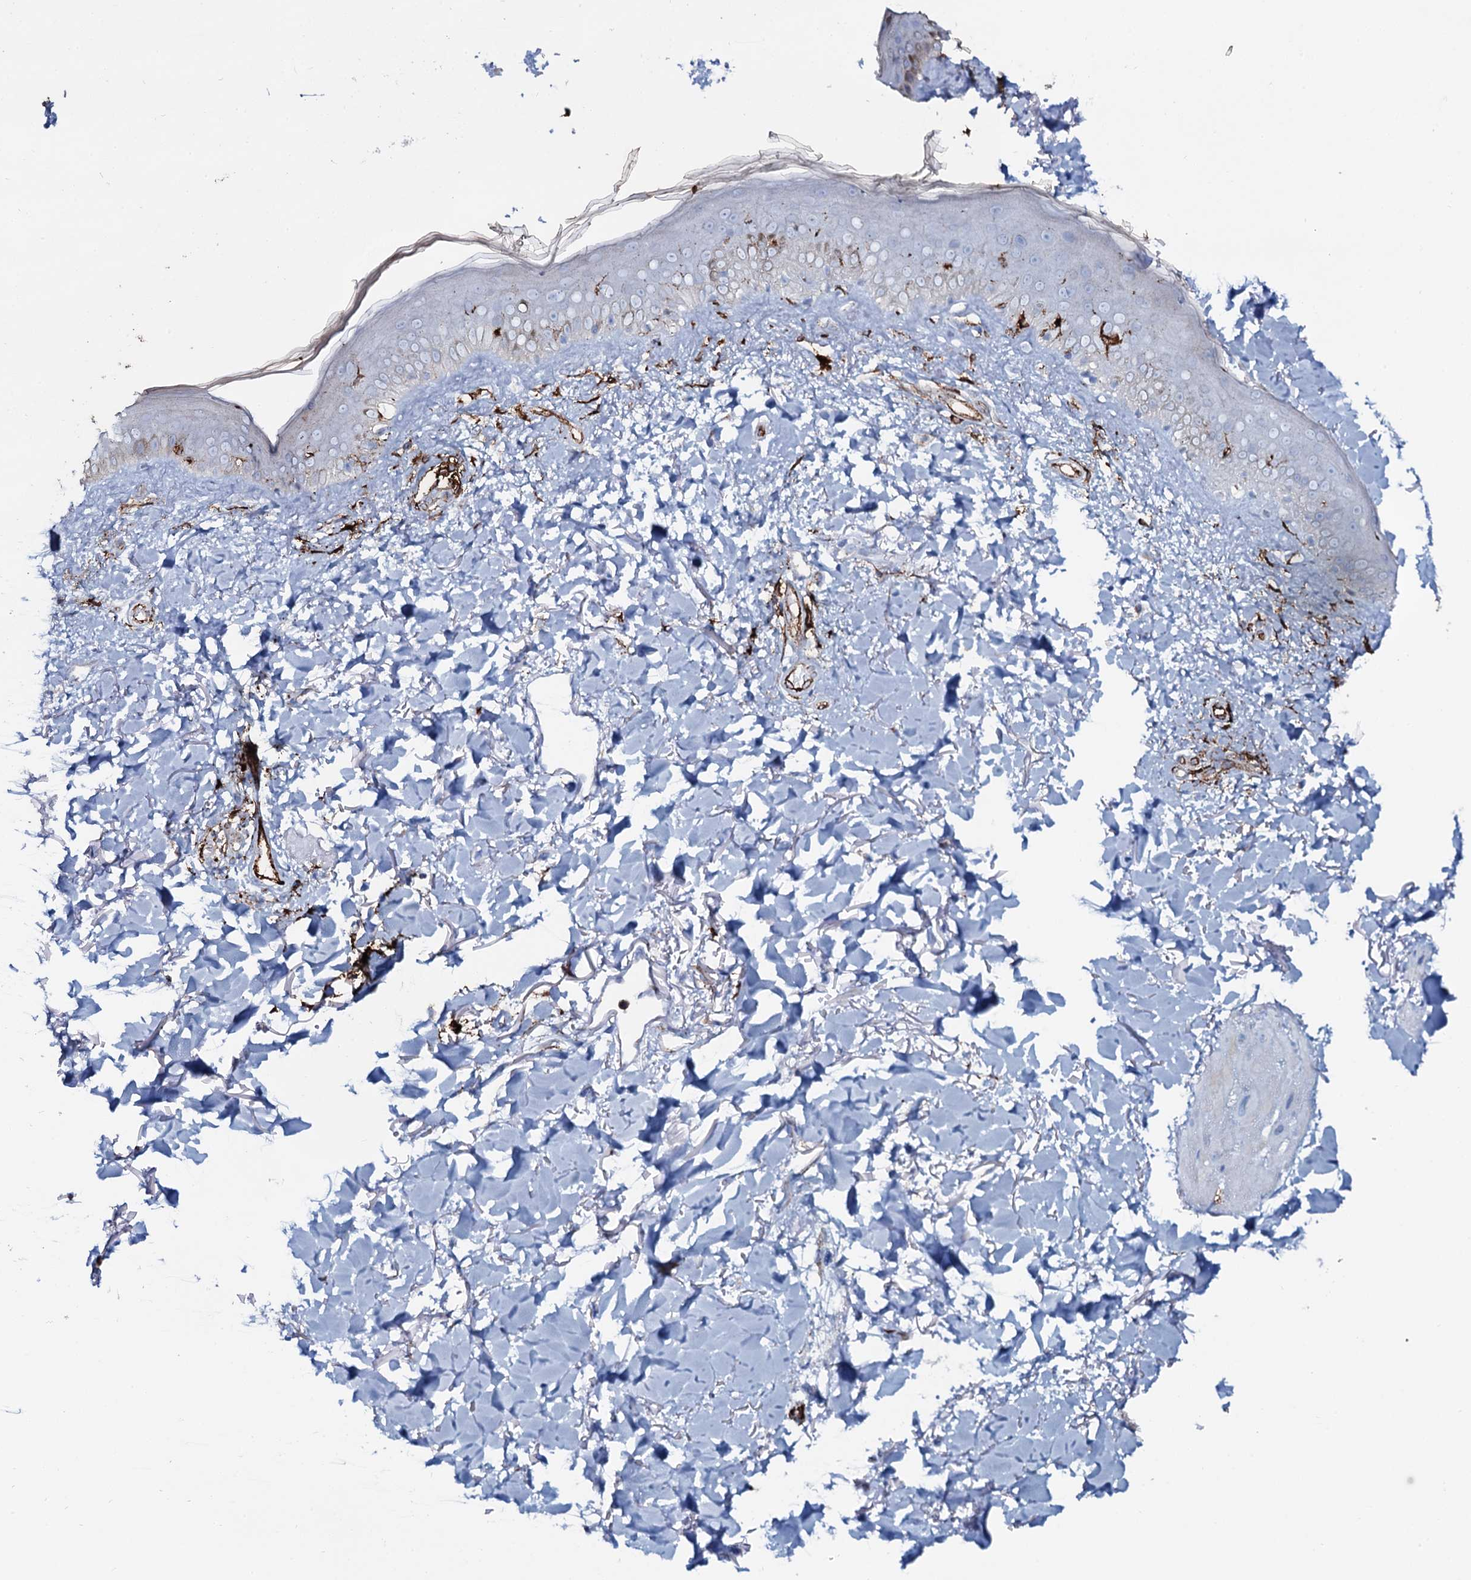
{"staining": {"intensity": "negative", "quantity": "none", "location": "none"}, "tissue": "skin", "cell_type": "Fibroblasts", "image_type": "normal", "snomed": [{"axis": "morphology", "description": "Normal tissue, NOS"}, {"axis": "topography", "description": "Skin"}], "caption": "A histopathology image of skin stained for a protein demonstrates no brown staining in fibroblasts. (Brightfield microscopy of DAB (3,3'-diaminobenzidine) immunohistochemistry (IHC) at high magnification).", "gene": "OSBPL2", "patient": {"sex": "female", "age": 58}}